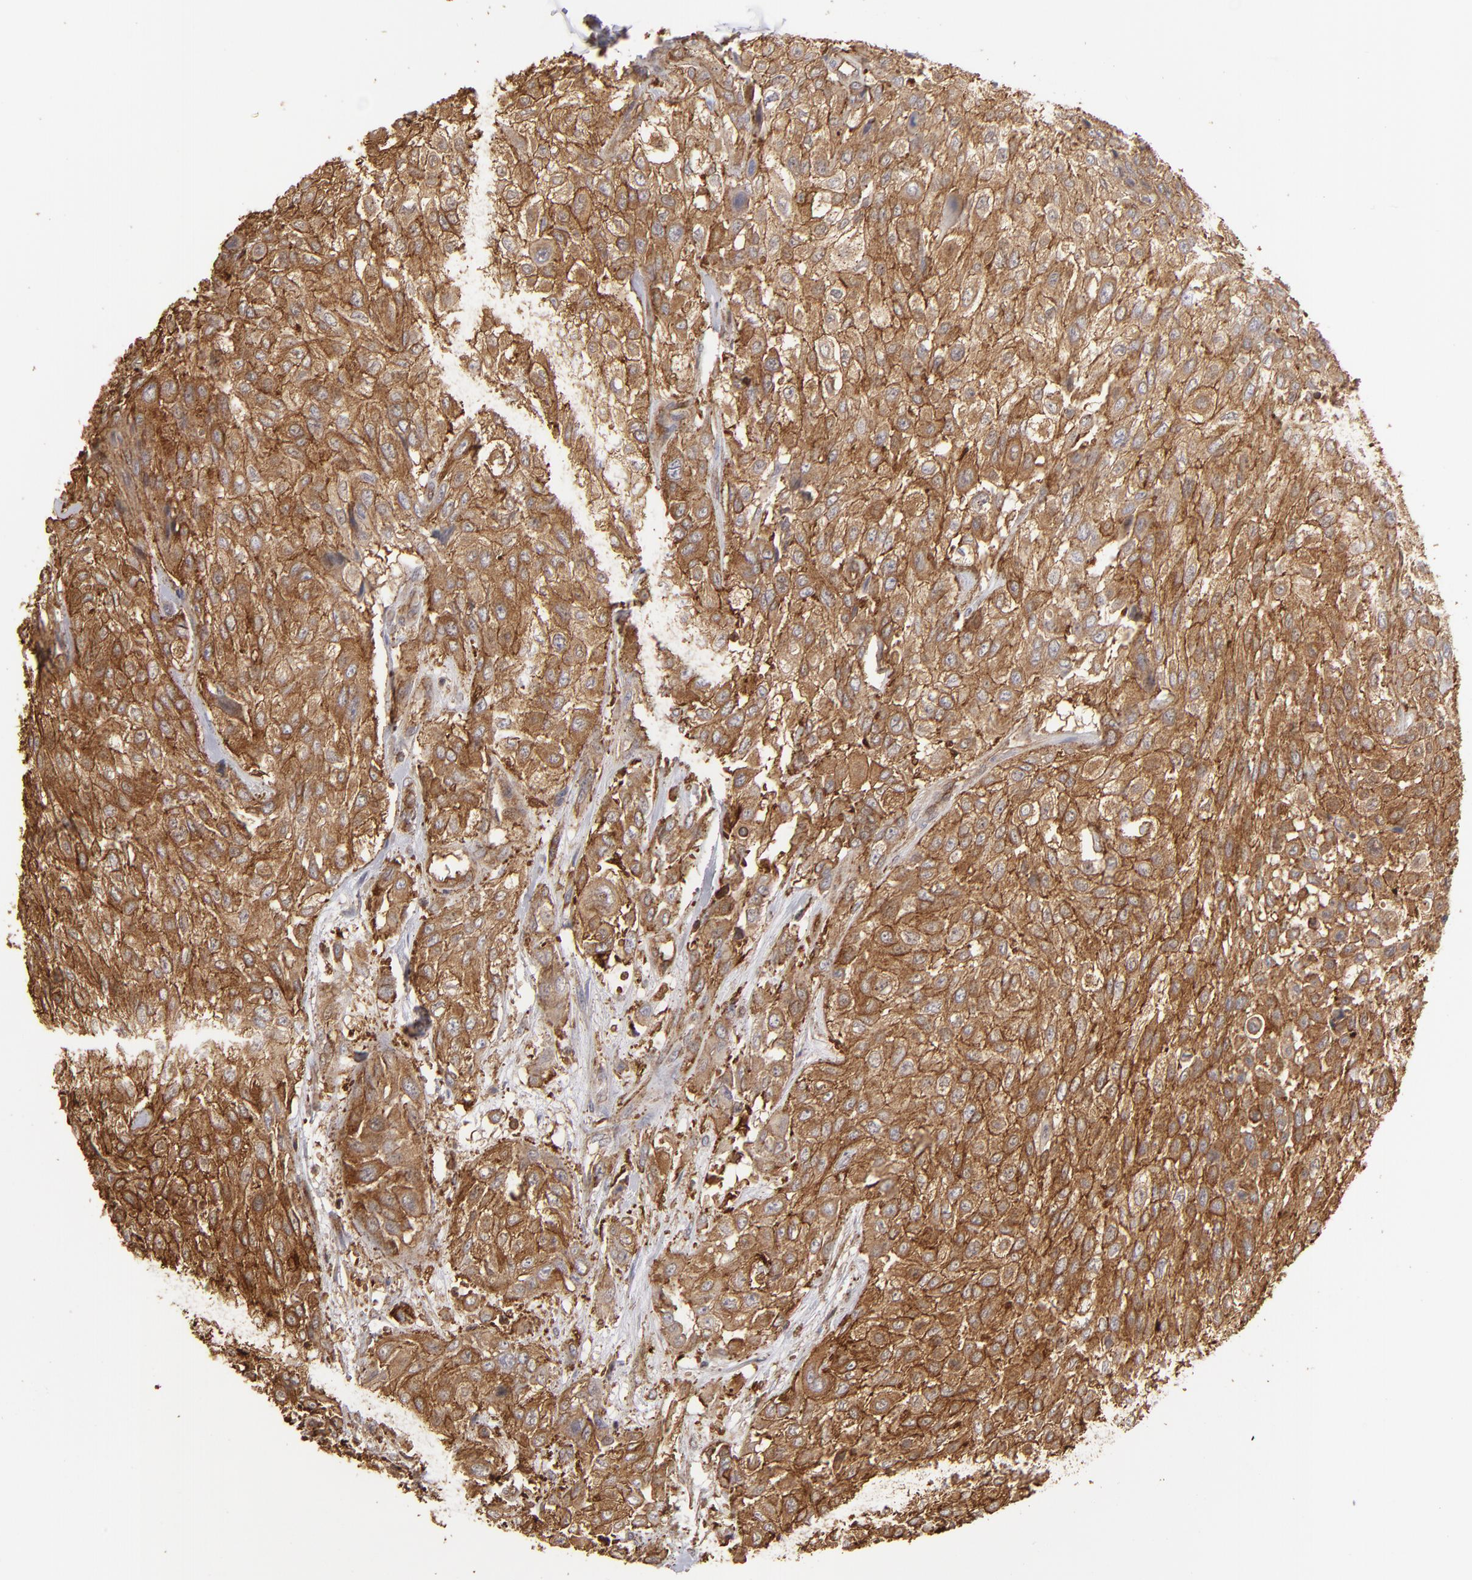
{"staining": {"intensity": "strong", "quantity": ">75%", "location": "cytoplasmic/membranous"}, "tissue": "urothelial cancer", "cell_type": "Tumor cells", "image_type": "cancer", "snomed": [{"axis": "morphology", "description": "Urothelial carcinoma, High grade"}, {"axis": "topography", "description": "Urinary bladder"}], "caption": "This image demonstrates immunohistochemistry staining of urothelial cancer, with high strong cytoplasmic/membranous expression in about >75% of tumor cells.", "gene": "ACTB", "patient": {"sex": "male", "age": 57}}